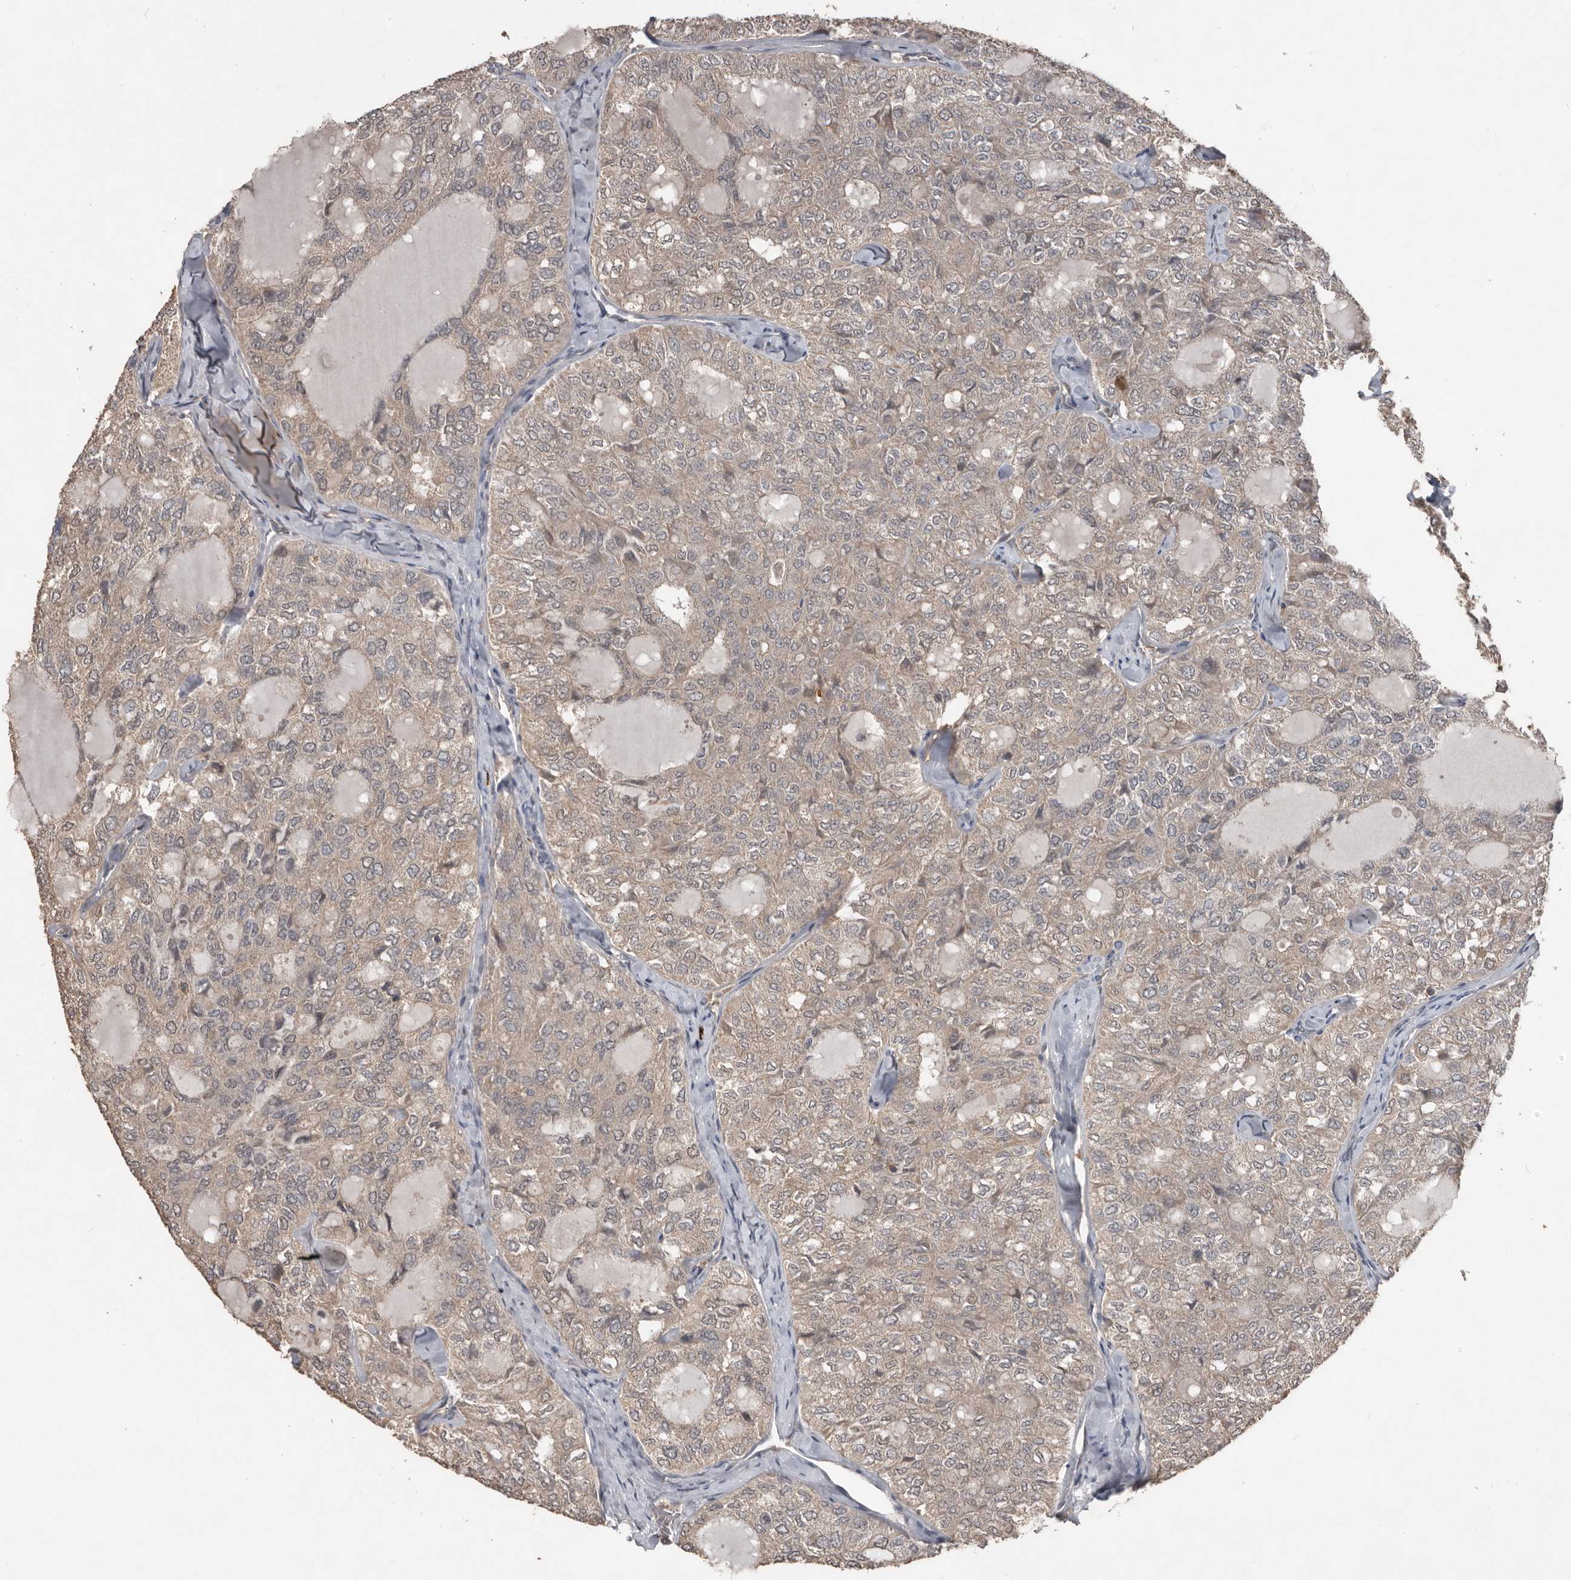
{"staining": {"intensity": "weak", "quantity": ">75%", "location": "cytoplasmic/membranous"}, "tissue": "thyroid cancer", "cell_type": "Tumor cells", "image_type": "cancer", "snomed": [{"axis": "morphology", "description": "Follicular adenoma carcinoma, NOS"}, {"axis": "topography", "description": "Thyroid gland"}], "caption": "Immunohistochemistry (IHC) photomicrograph of human thyroid cancer (follicular adenoma carcinoma) stained for a protein (brown), which reveals low levels of weak cytoplasmic/membranous staining in approximately >75% of tumor cells.", "gene": "BAMBI", "patient": {"sex": "male", "age": 75}}